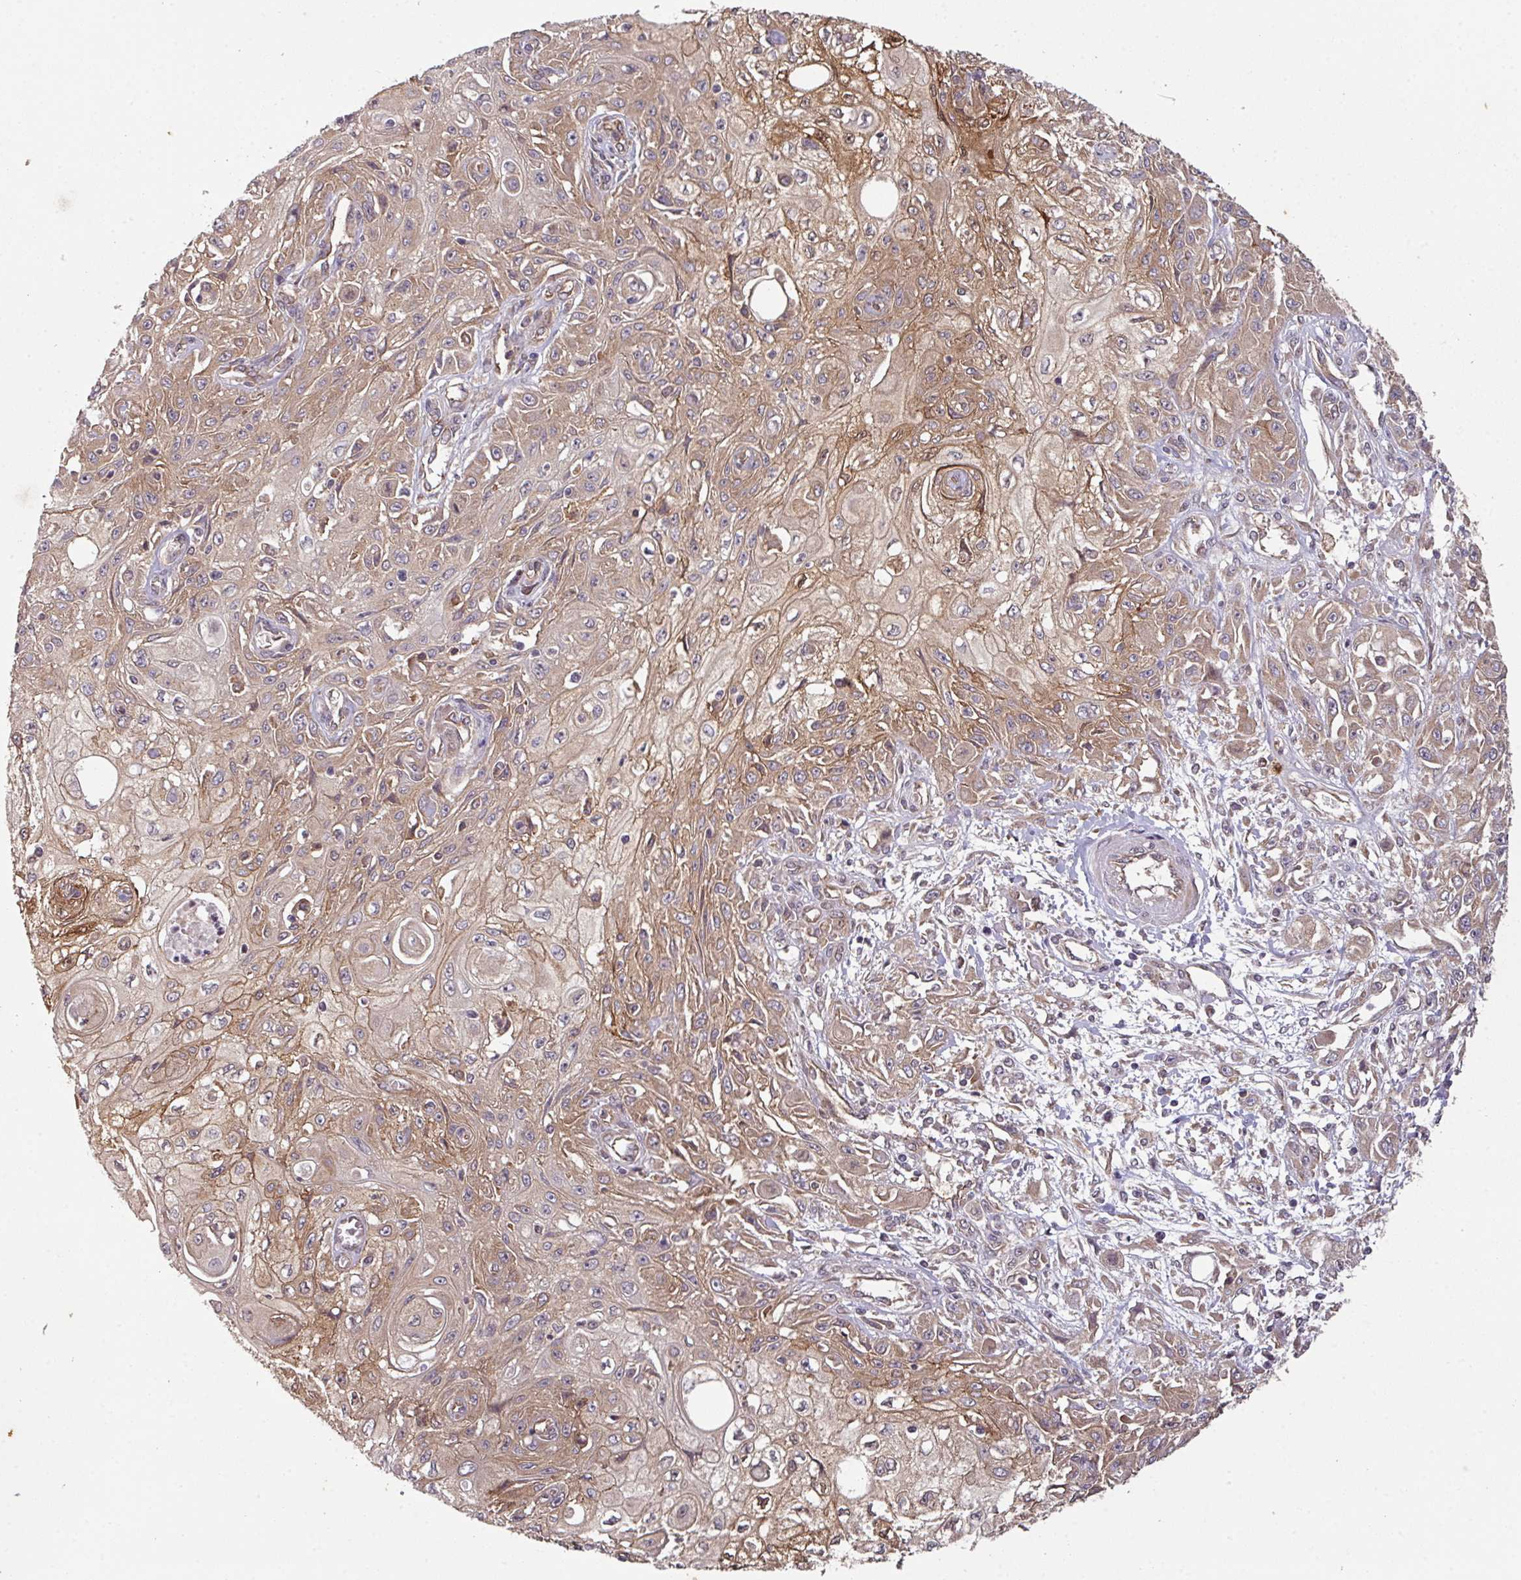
{"staining": {"intensity": "moderate", "quantity": "25%-75%", "location": "cytoplasmic/membranous"}, "tissue": "skin cancer", "cell_type": "Tumor cells", "image_type": "cancer", "snomed": [{"axis": "morphology", "description": "Squamous cell carcinoma, NOS"}, {"axis": "morphology", "description": "Squamous cell carcinoma, metastatic, NOS"}, {"axis": "topography", "description": "Skin"}, {"axis": "topography", "description": "Lymph node"}], "caption": "The immunohistochemical stain shows moderate cytoplasmic/membranous staining in tumor cells of squamous cell carcinoma (skin) tissue.", "gene": "CYFIP2", "patient": {"sex": "male", "age": 75}}